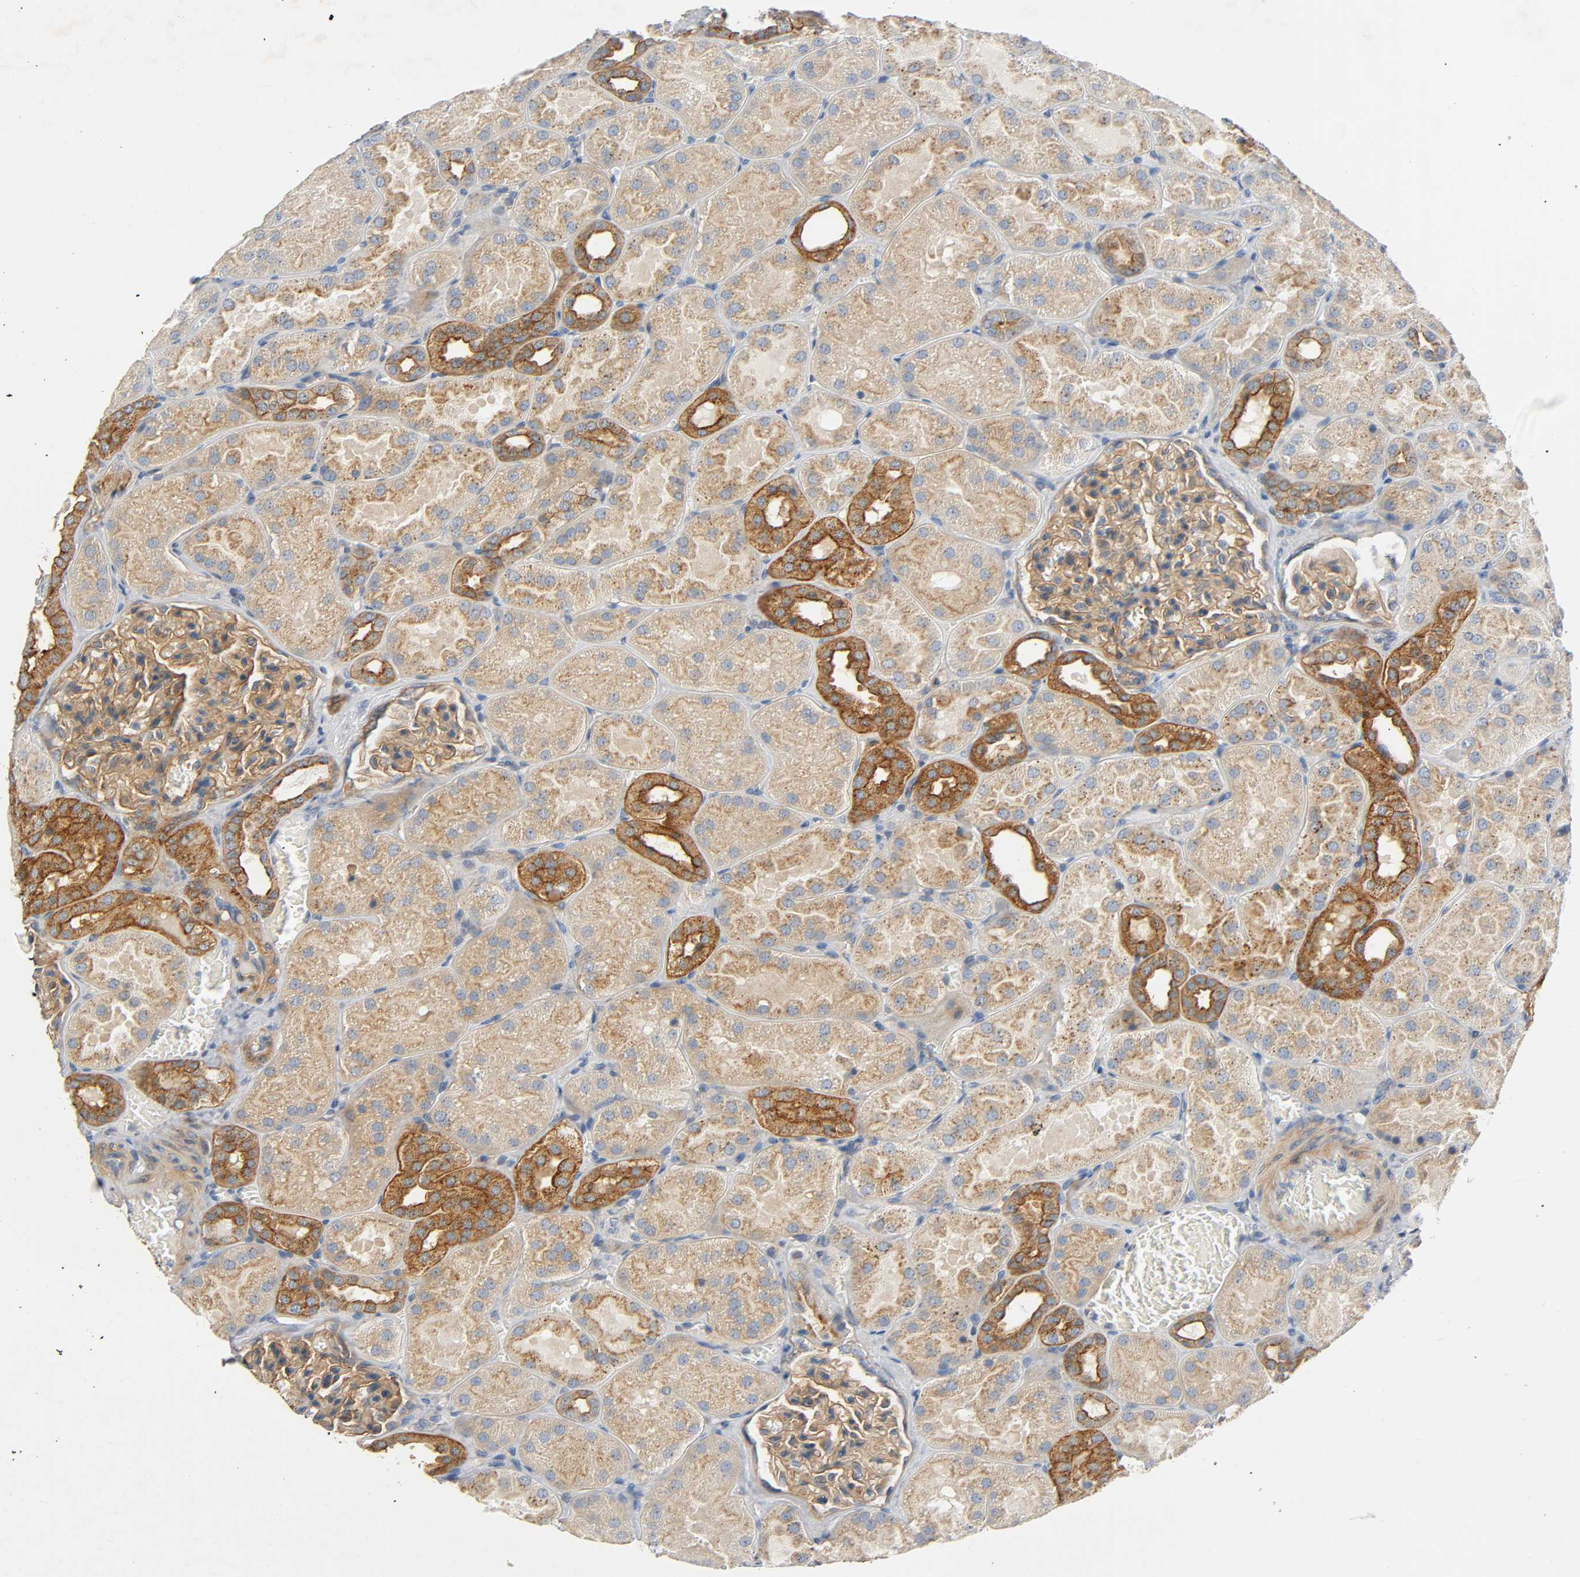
{"staining": {"intensity": "strong", "quantity": ">75%", "location": "cytoplasmic/membranous"}, "tissue": "kidney", "cell_type": "Cells in glomeruli", "image_type": "normal", "snomed": [{"axis": "morphology", "description": "Normal tissue, NOS"}, {"axis": "topography", "description": "Kidney"}], "caption": "Brown immunohistochemical staining in benign human kidney exhibits strong cytoplasmic/membranous staining in approximately >75% of cells in glomeruli. Nuclei are stained in blue.", "gene": "ARPC1A", "patient": {"sex": "male", "age": 28}}